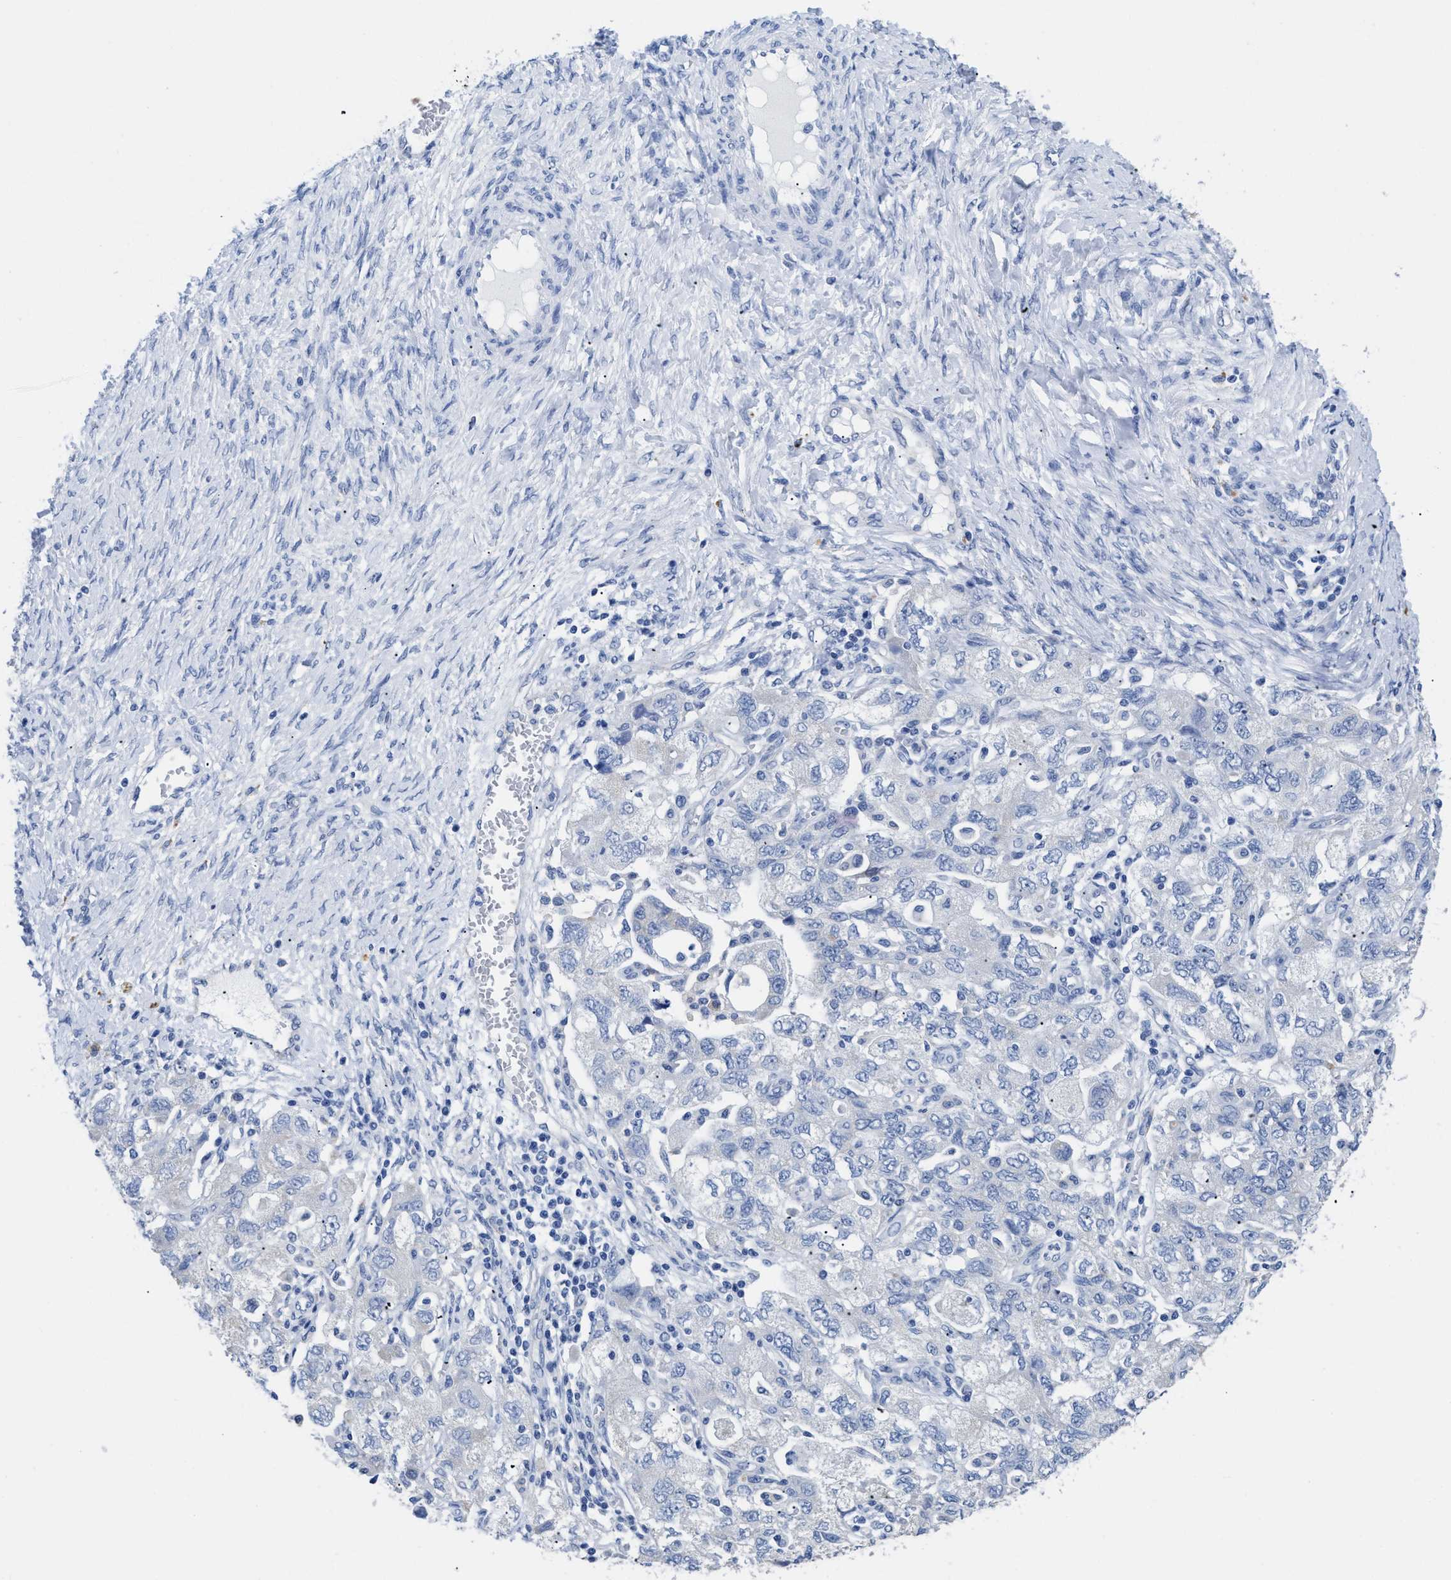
{"staining": {"intensity": "negative", "quantity": "none", "location": "none"}, "tissue": "ovarian cancer", "cell_type": "Tumor cells", "image_type": "cancer", "snomed": [{"axis": "morphology", "description": "Carcinoma, NOS"}, {"axis": "morphology", "description": "Cystadenocarcinoma, serous, NOS"}, {"axis": "topography", "description": "Ovary"}], "caption": "IHC photomicrograph of ovarian cancer (serous cystadenocarcinoma) stained for a protein (brown), which displays no positivity in tumor cells. Nuclei are stained in blue.", "gene": "APOBEC2", "patient": {"sex": "female", "age": 69}}